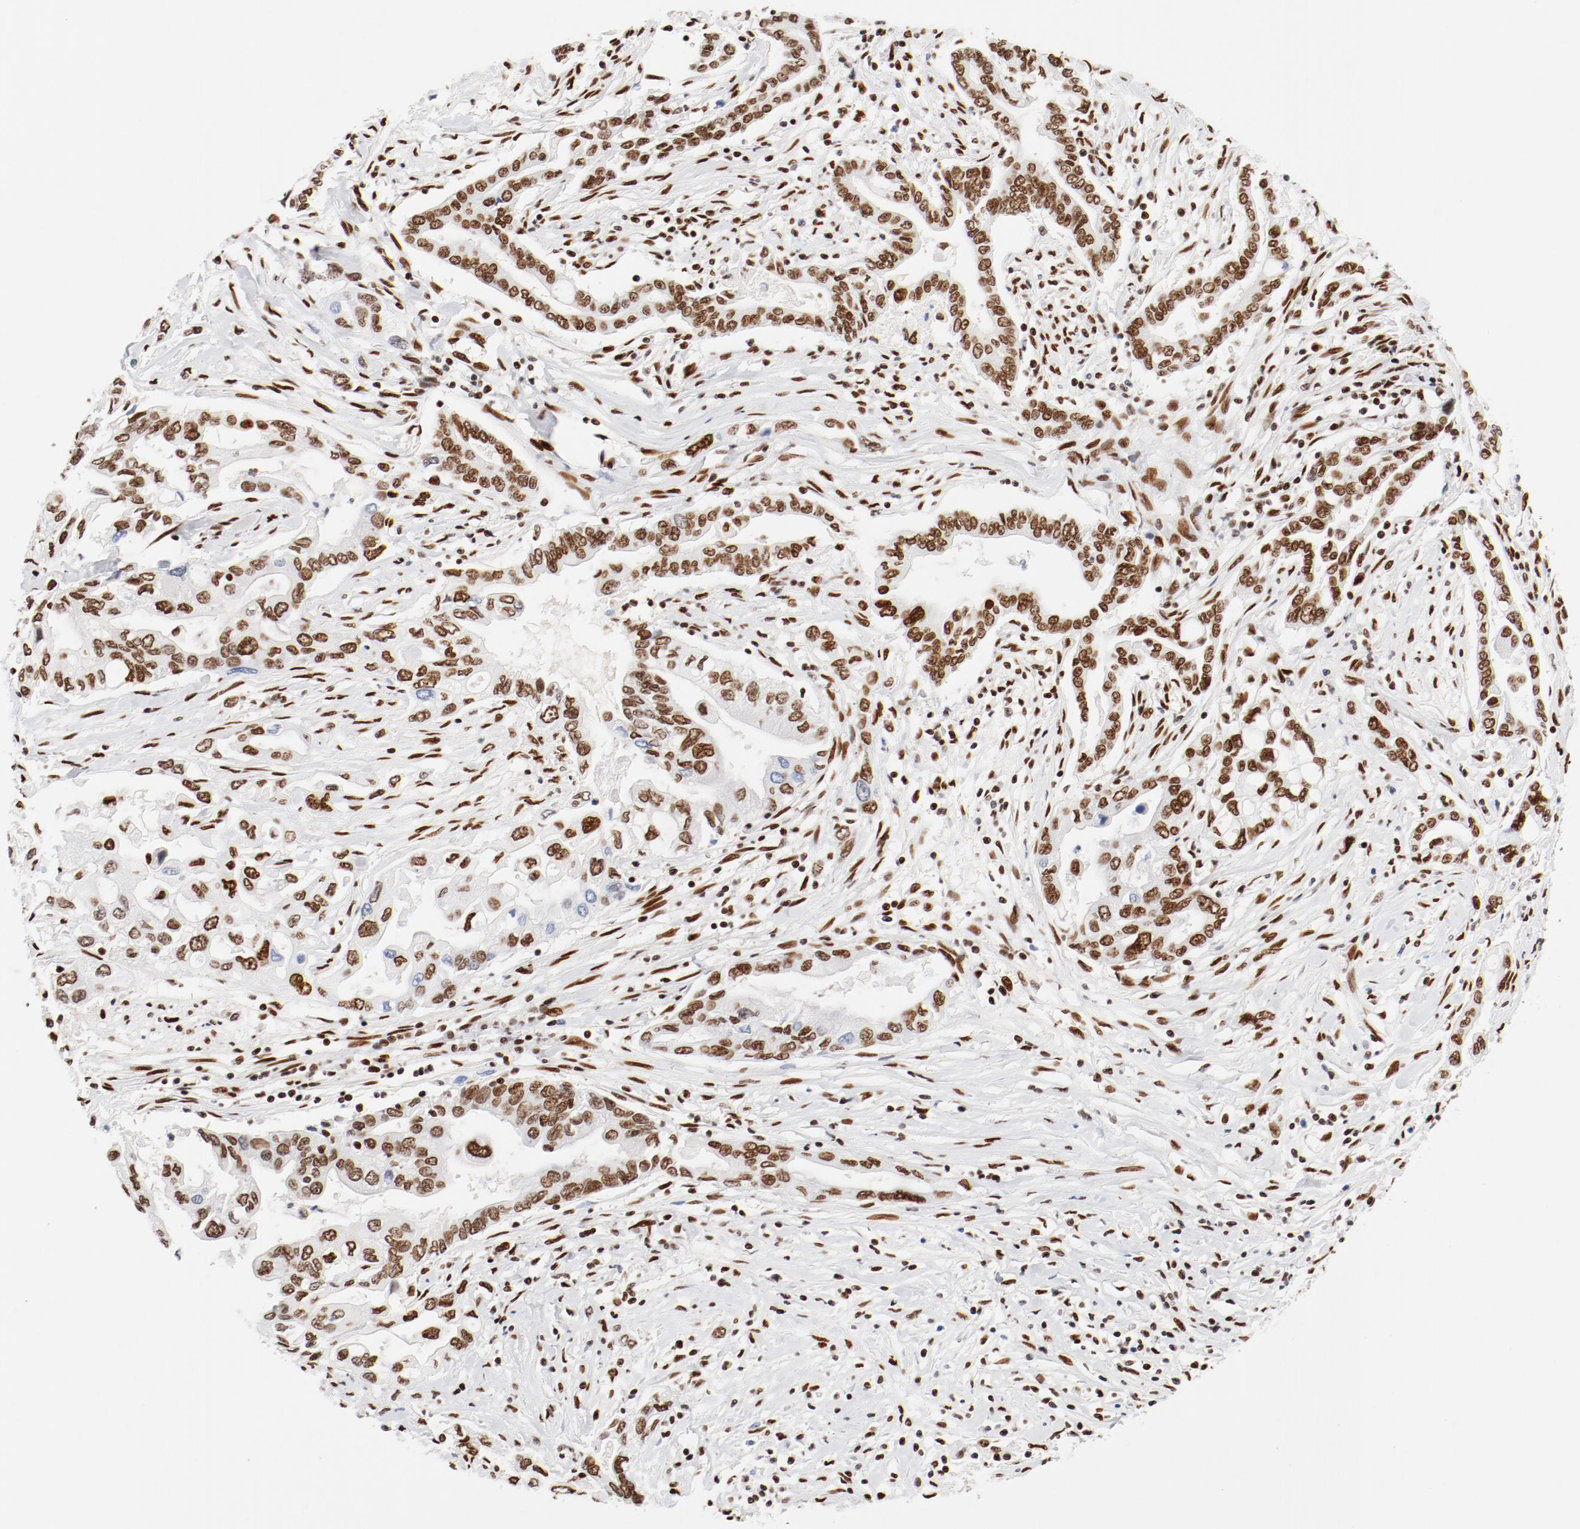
{"staining": {"intensity": "moderate", "quantity": ">75%", "location": "nuclear"}, "tissue": "pancreatic cancer", "cell_type": "Tumor cells", "image_type": "cancer", "snomed": [{"axis": "morphology", "description": "Adenocarcinoma, NOS"}, {"axis": "topography", "description": "Pancreas"}], "caption": "Brown immunohistochemical staining in human pancreatic cancer (adenocarcinoma) exhibits moderate nuclear positivity in about >75% of tumor cells. The protein of interest is shown in brown color, while the nuclei are stained blue.", "gene": "CTBP1", "patient": {"sex": "female", "age": 57}}